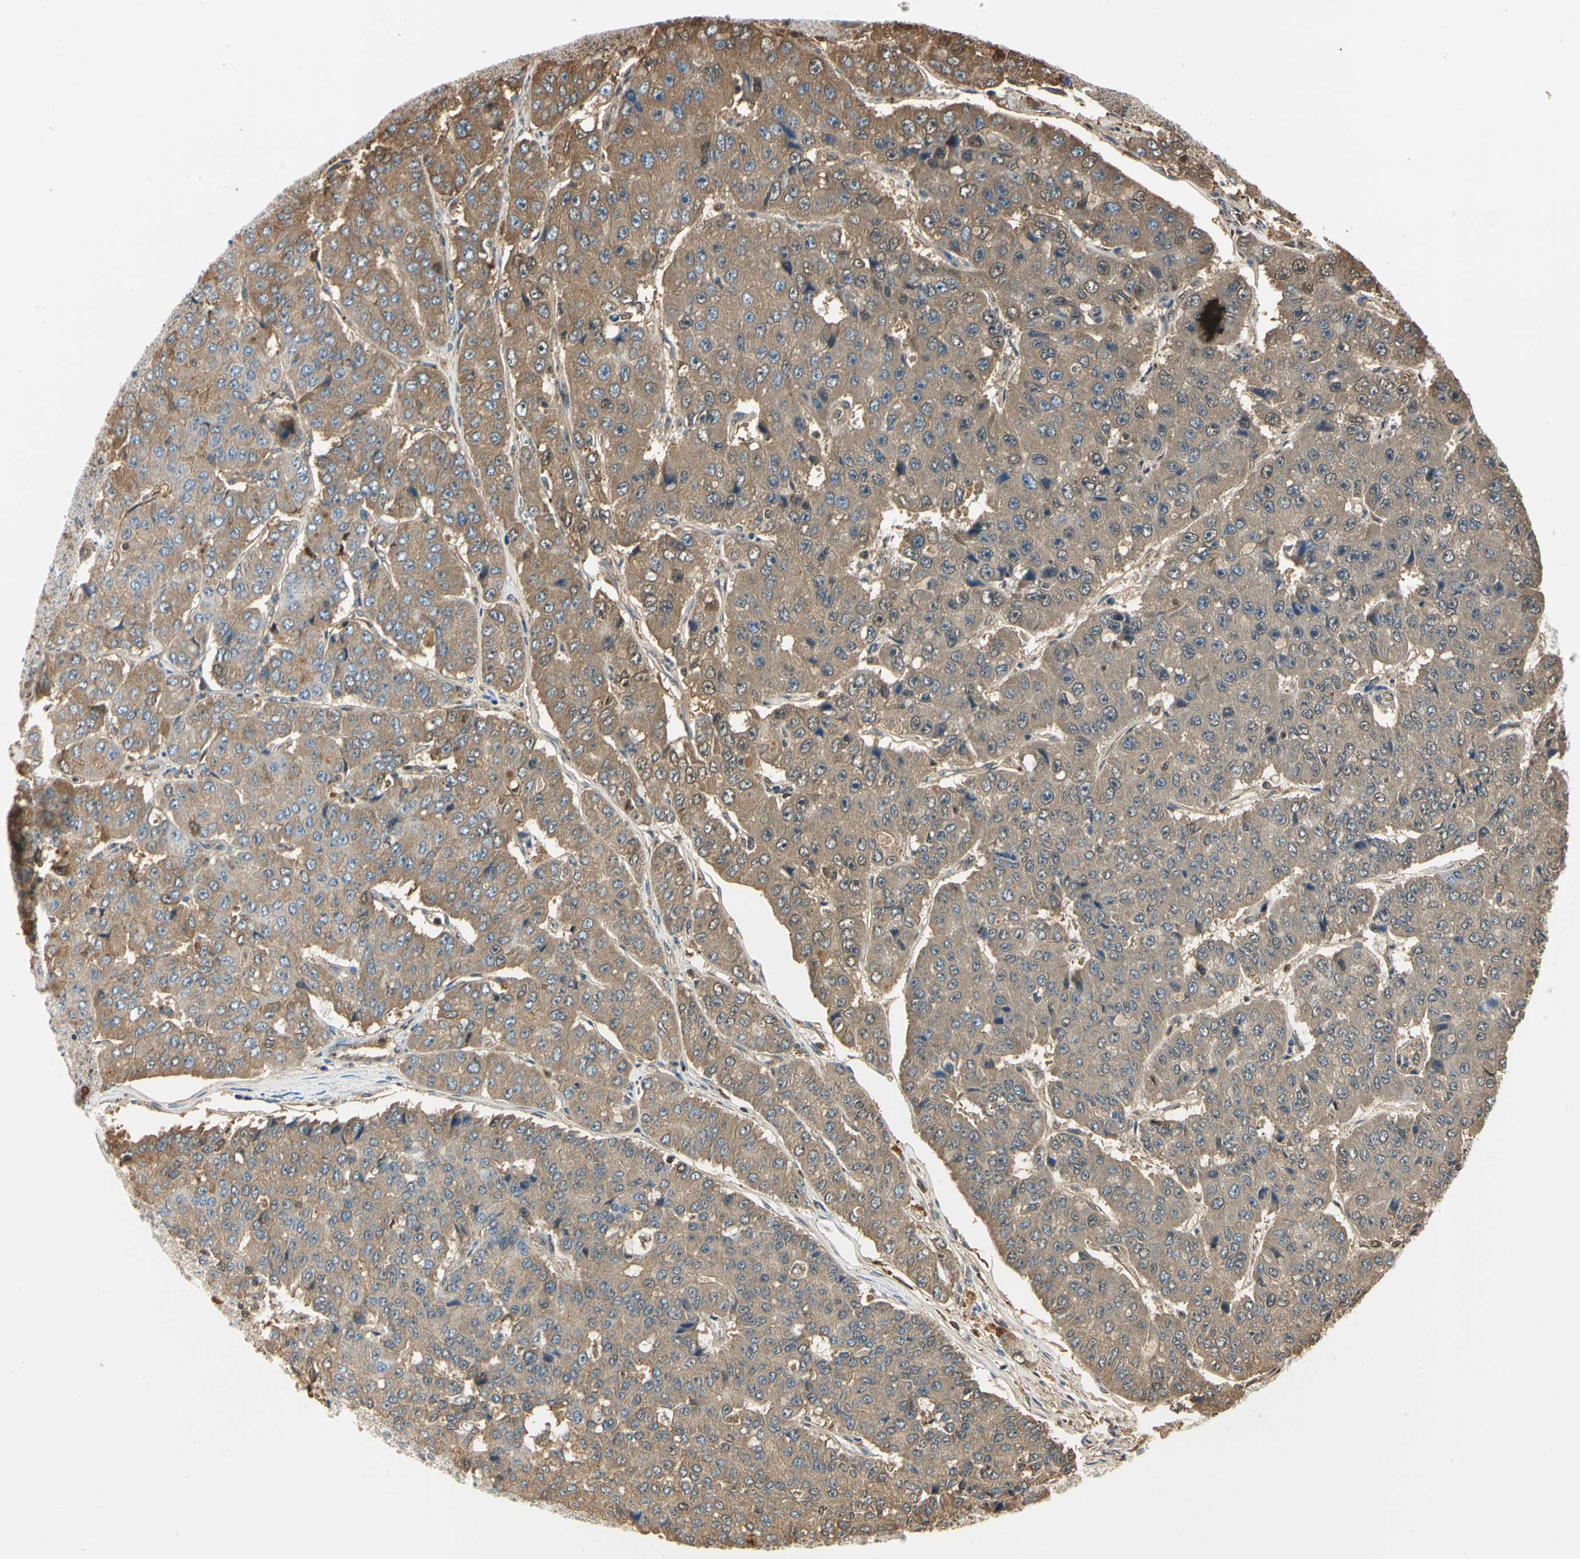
{"staining": {"intensity": "moderate", "quantity": ">75%", "location": "cytoplasmic/membranous"}, "tissue": "pancreatic cancer", "cell_type": "Tumor cells", "image_type": "cancer", "snomed": [{"axis": "morphology", "description": "Adenocarcinoma, NOS"}, {"axis": "topography", "description": "Pancreas"}], "caption": "A brown stain highlights moderate cytoplasmic/membranous staining of a protein in human pancreatic adenocarcinoma tumor cells.", "gene": "LAMB3", "patient": {"sex": "male", "age": 50}}